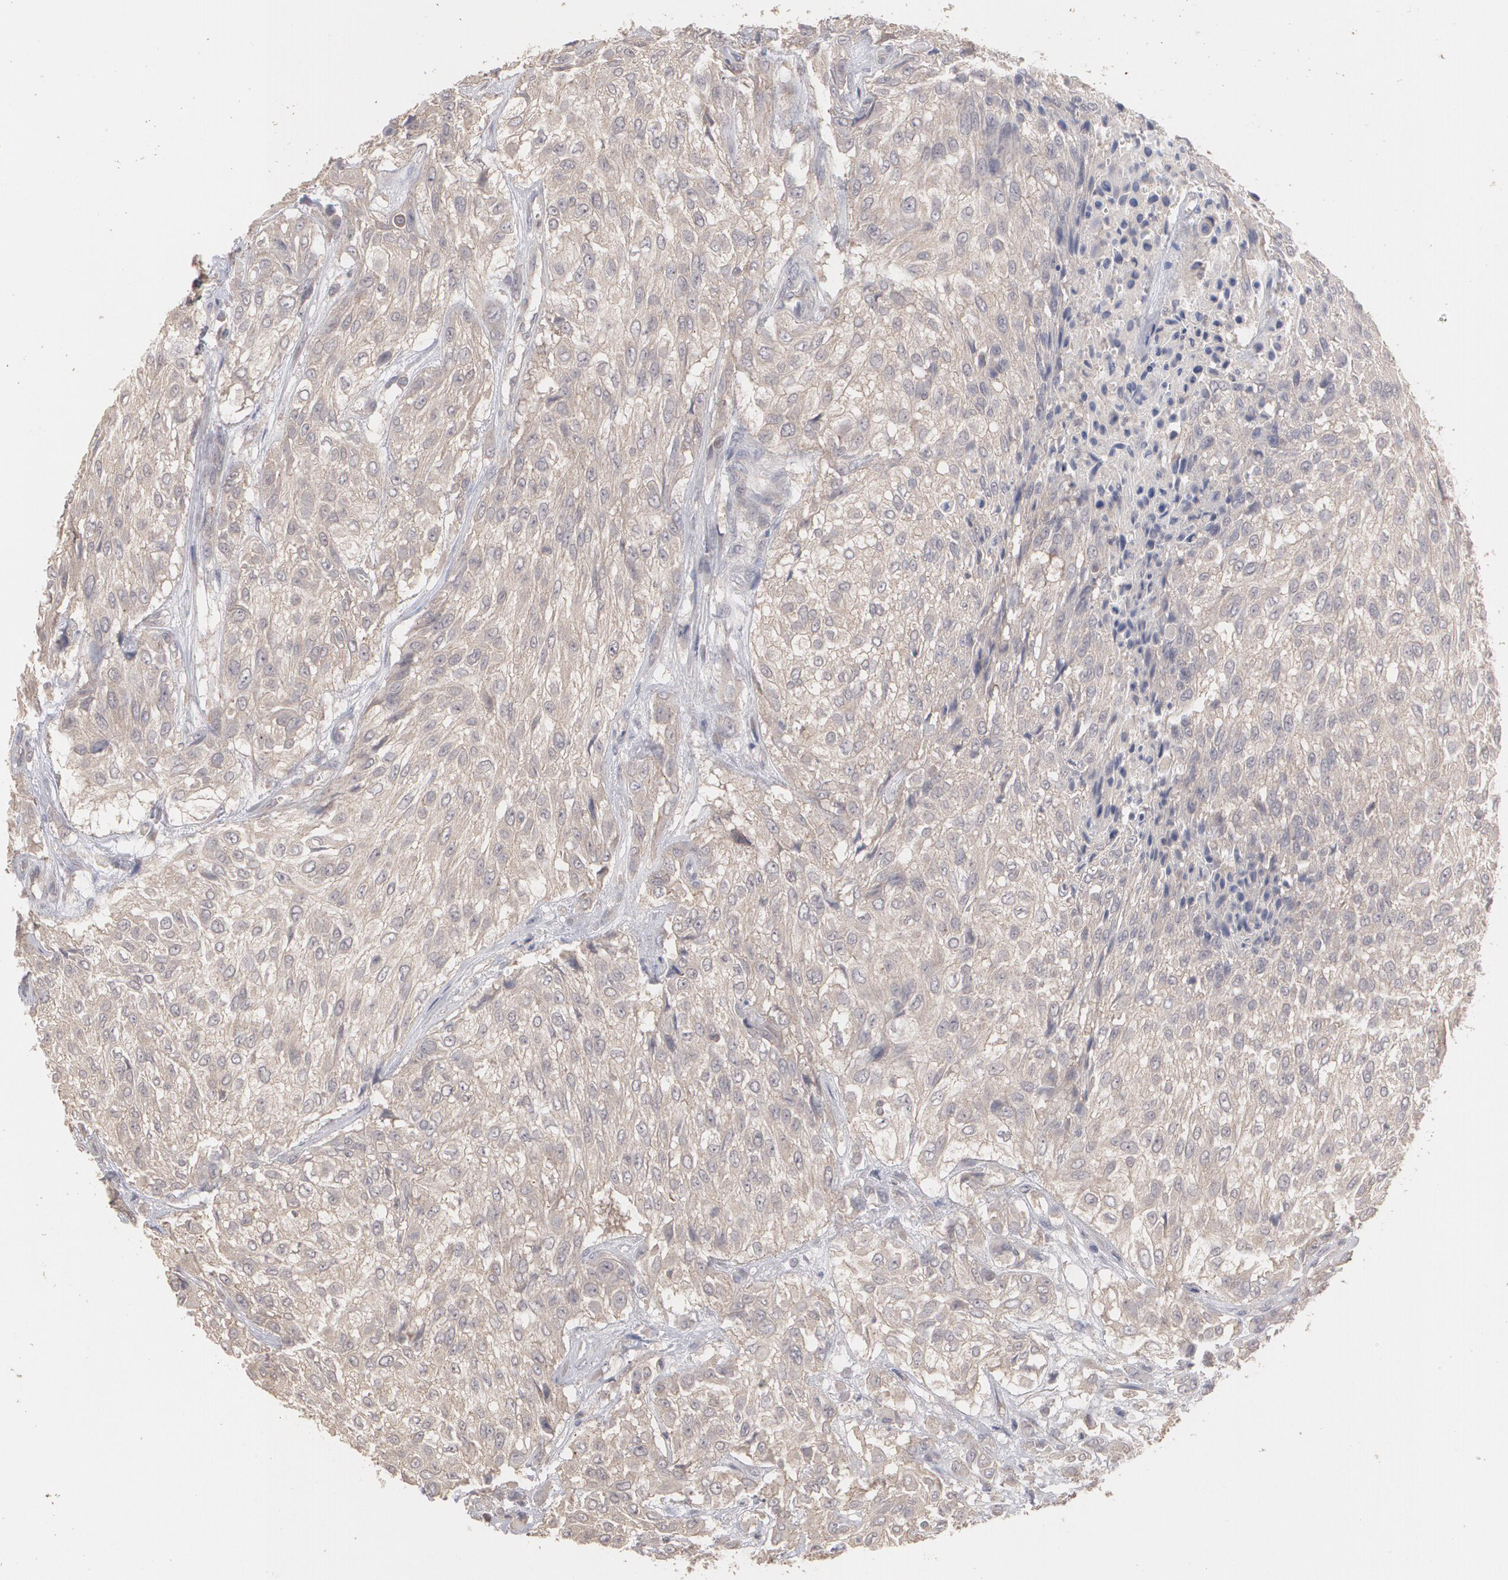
{"staining": {"intensity": "moderate", "quantity": ">75%", "location": "cytoplasmic/membranous"}, "tissue": "urothelial cancer", "cell_type": "Tumor cells", "image_type": "cancer", "snomed": [{"axis": "morphology", "description": "Urothelial carcinoma, High grade"}, {"axis": "topography", "description": "Urinary bladder"}], "caption": "IHC photomicrograph of neoplastic tissue: human high-grade urothelial carcinoma stained using IHC exhibits medium levels of moderate protein expression localized specifically in the cytoplasmic/membranous of tumor cells, appearing as a cytoplasmic/membranous brown color.", "gene": "ARF6", "patient": {"sex": "male", "age": 57}}